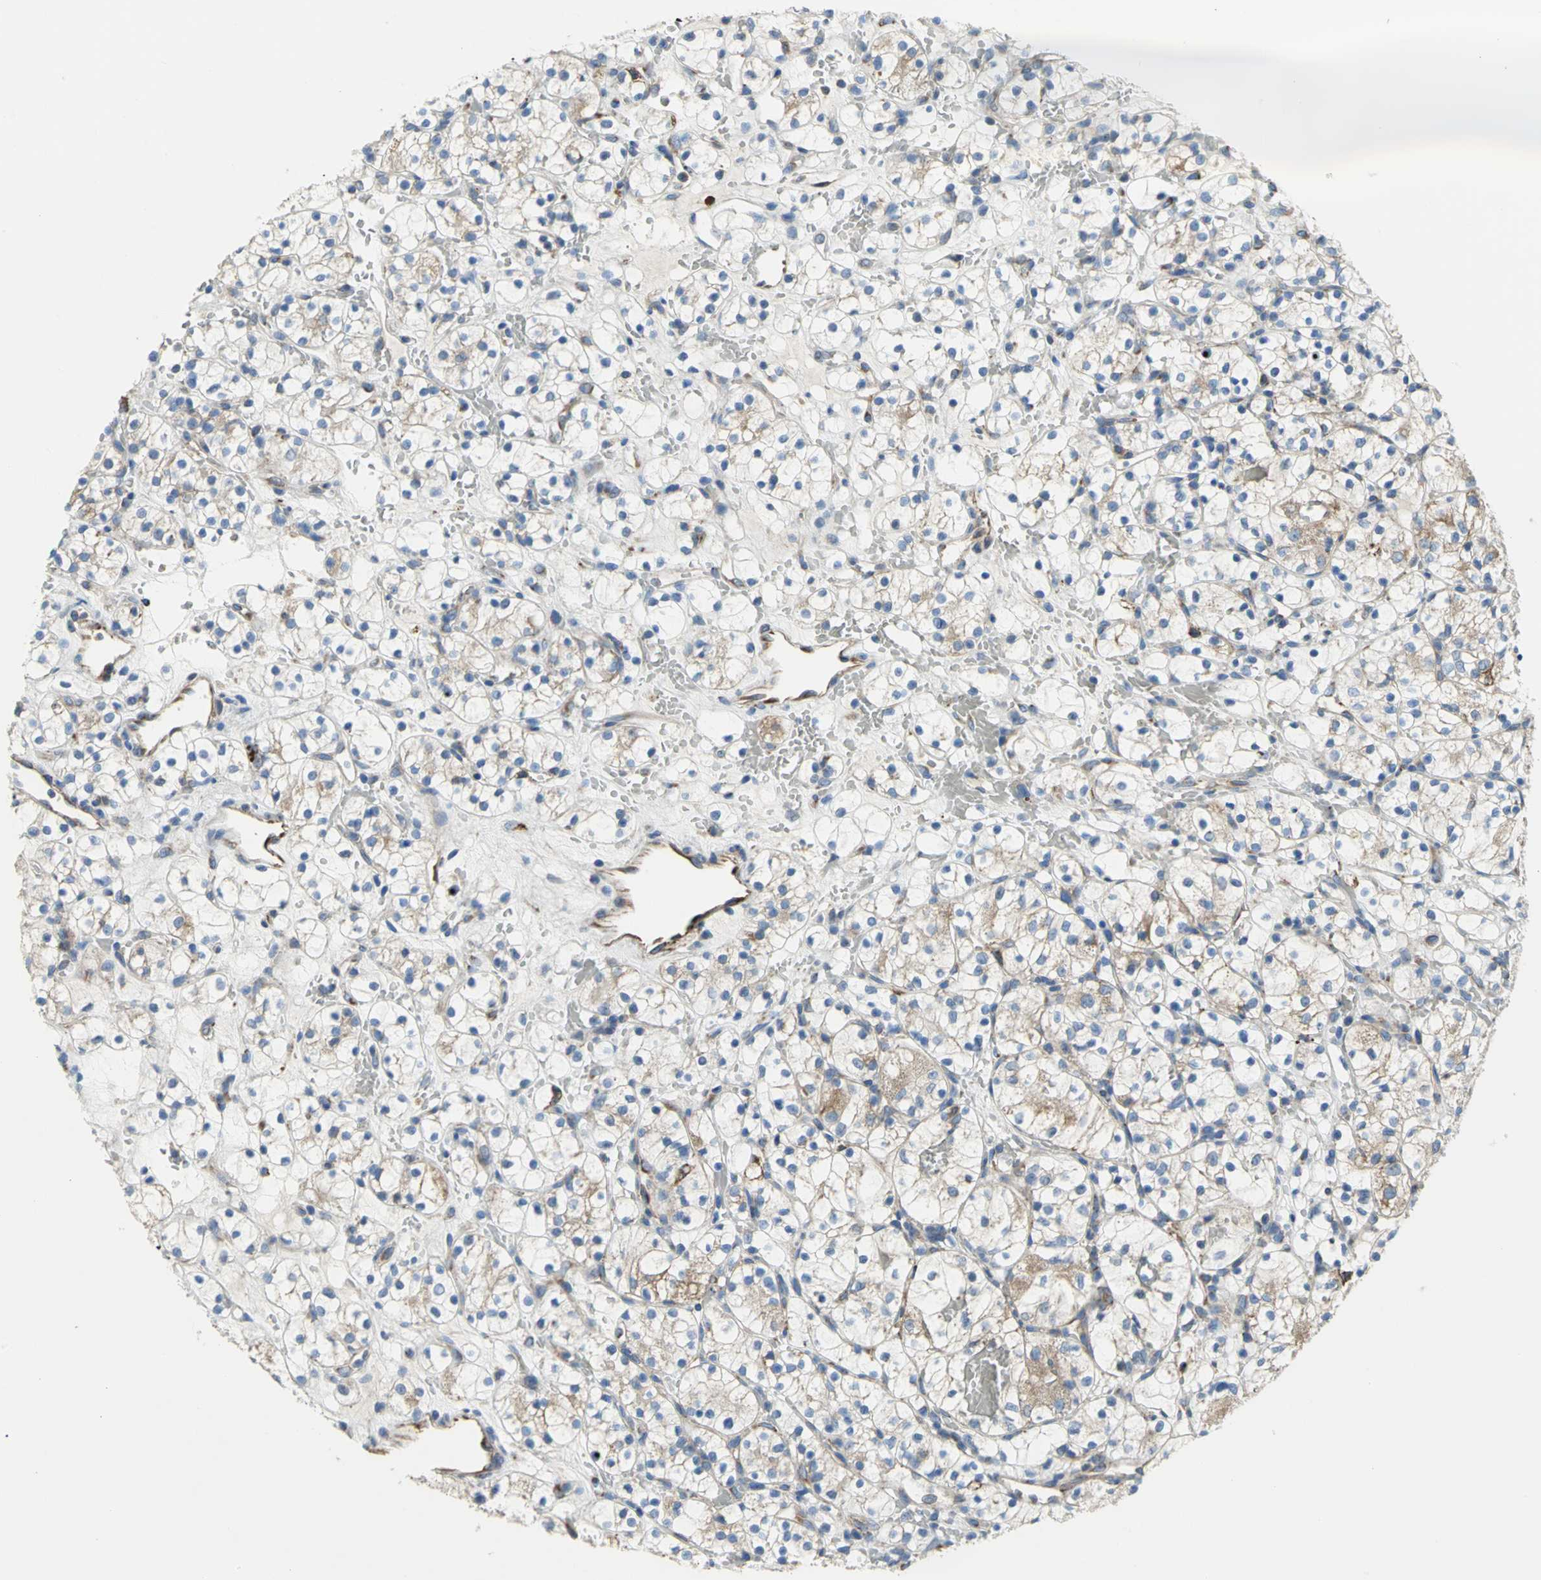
{"staining": {"intensity": "moderate", "quantity": "<25%", "location": "cytoplasmic/membranous"}, "tissue": "renal cancer", "cell_type": "Tumor cells", "image_type": "cancer", "snomed": [{"axis": "morphology", "description": "Adenocarcinoma, NOS"}, {"axis": "topography", "description": "Kidney"}], "caption": "The histopathology image displays a brown stain indicating the presence of a protein in the cytoplasmic/membranous of tumor cells in renal adenocarcinoma.", "gene": "TULP4", "patient": {"sex": "female", "age": 60}}